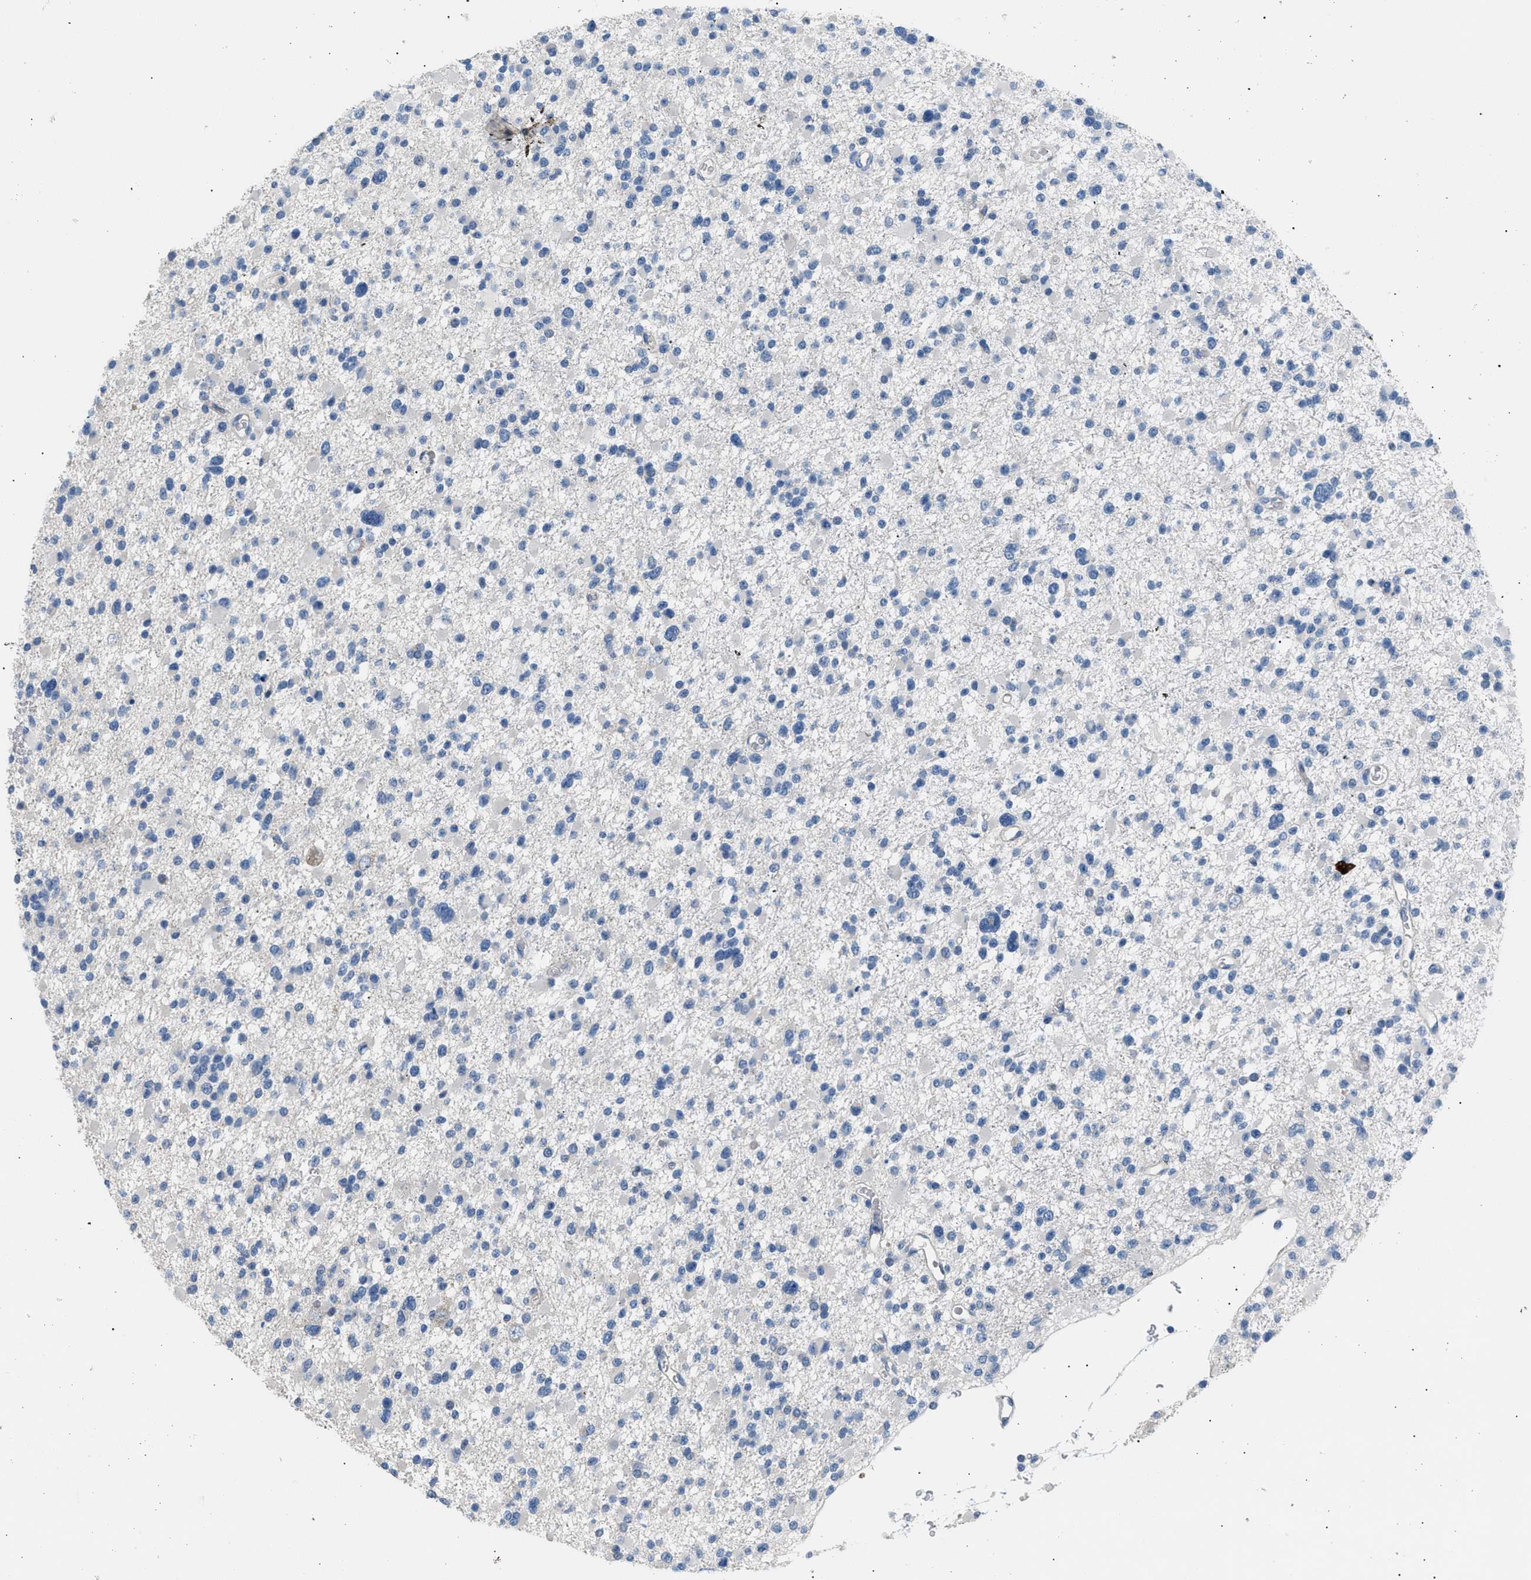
{"staining": {"intensity": "negative", "quantity": "none", "location": "none"}, "tissue": "glioma", "cell_type": "Tumor cells", "image_type": "cancer", "snomed": [{"axis": "morphology", "description": "Glioma, malignant, Low grade"}, {"axis": "topography", "description": "Brain"}], "caption": "This is an immunohistochemistry (IHC) photomicrograph of glioma. There is no expression in tumor cells.", "gene": "ICA1", "patient": {"sex": "female", "age": 22}}